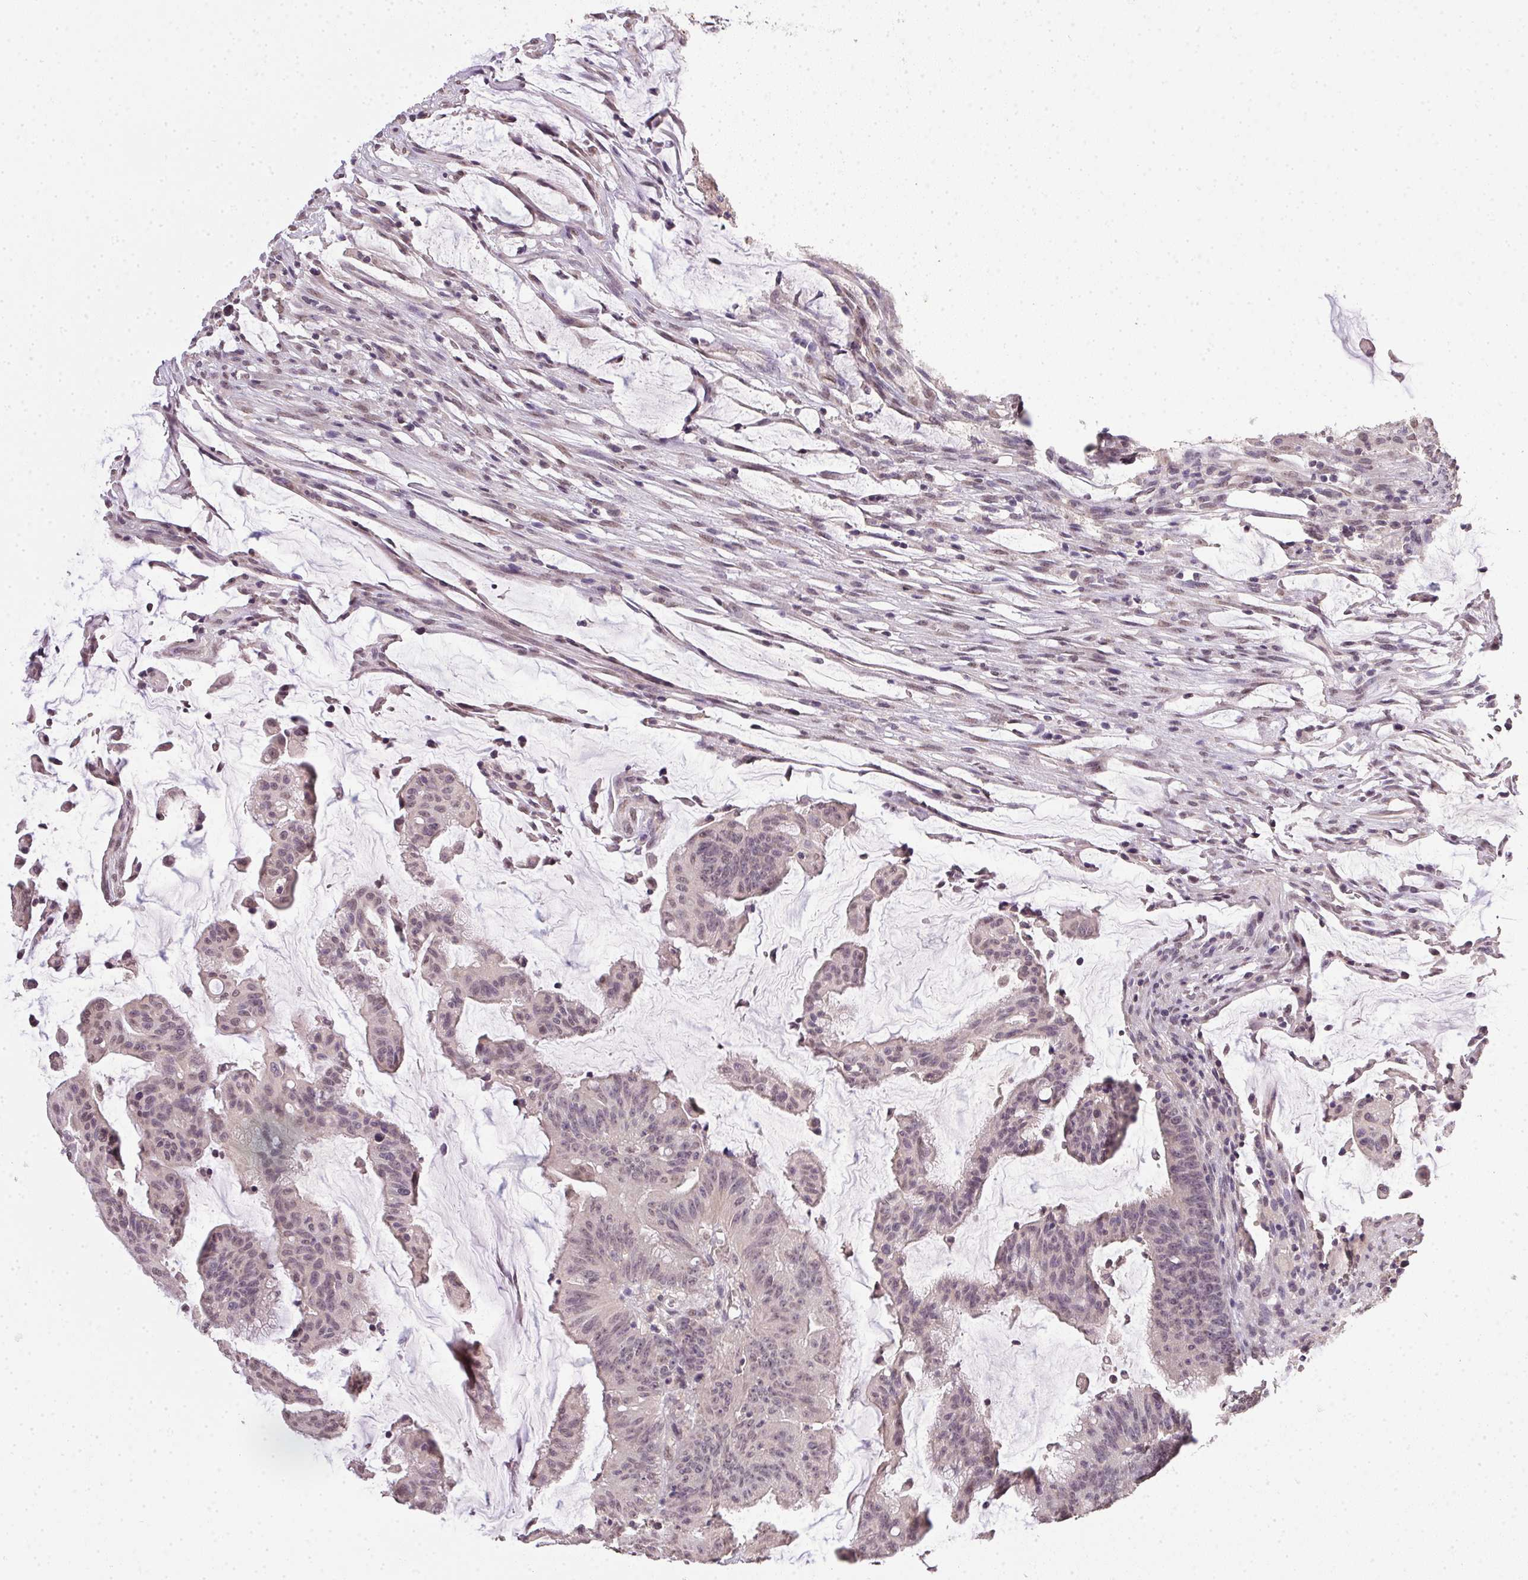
{"staining": {"intensity": "weak", "quantity": "<25%", "location": "cytoplasmic/membranous,nuclear"}, "tissue": "colorectal cancer", "cell_type": "Tumor cells", "image_type": "cancer", "snomed": [{"axis": "morphology", "description": "Adenocarcinoma, NOS"}, {"axis": "topography", "description": "Colon"}], "caption": "IHC of adenocarcinoma (colorectal) demonstrates no expression in tumor cells.", "gene": "PPP4R4", "patient": {"sex": "female", "age": 78}}